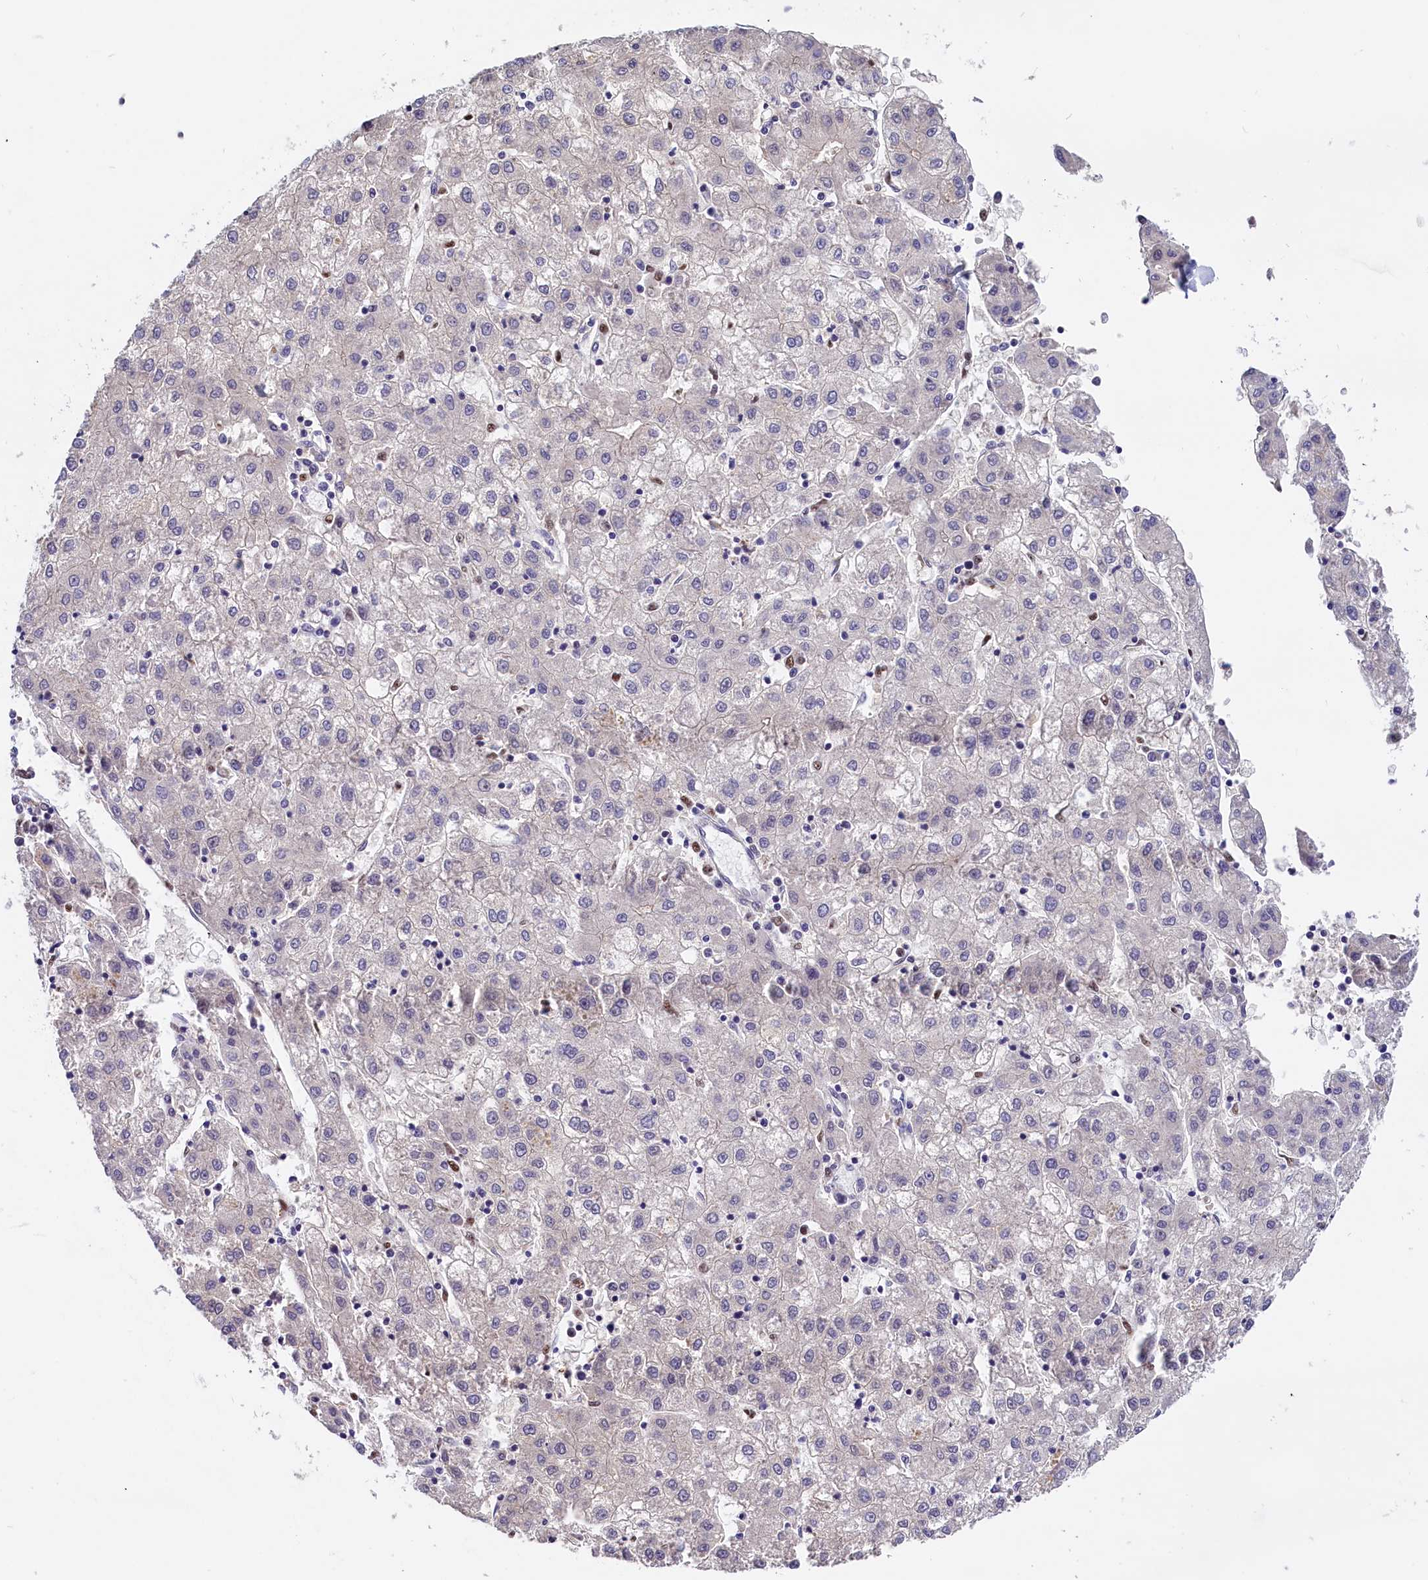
{"staining": {"intensity": "negative", "quantity": "none", "location": "none"}, "tissue": "liver cancer", "cell_type": "Tumor cells", "image_type": "cancer", "snomed": [{"axis": "morphology", "description": "Carcinoma, Hepatocellular, NOS"}, {"axis": "topography", "description": "Liver"}], "caption": "Tumor cells show no significant protein positivity in liver cancer (hepatocellular carcinoma).", "gene": "BTBD9", "patient": {"sex": "male", "age": 72}}